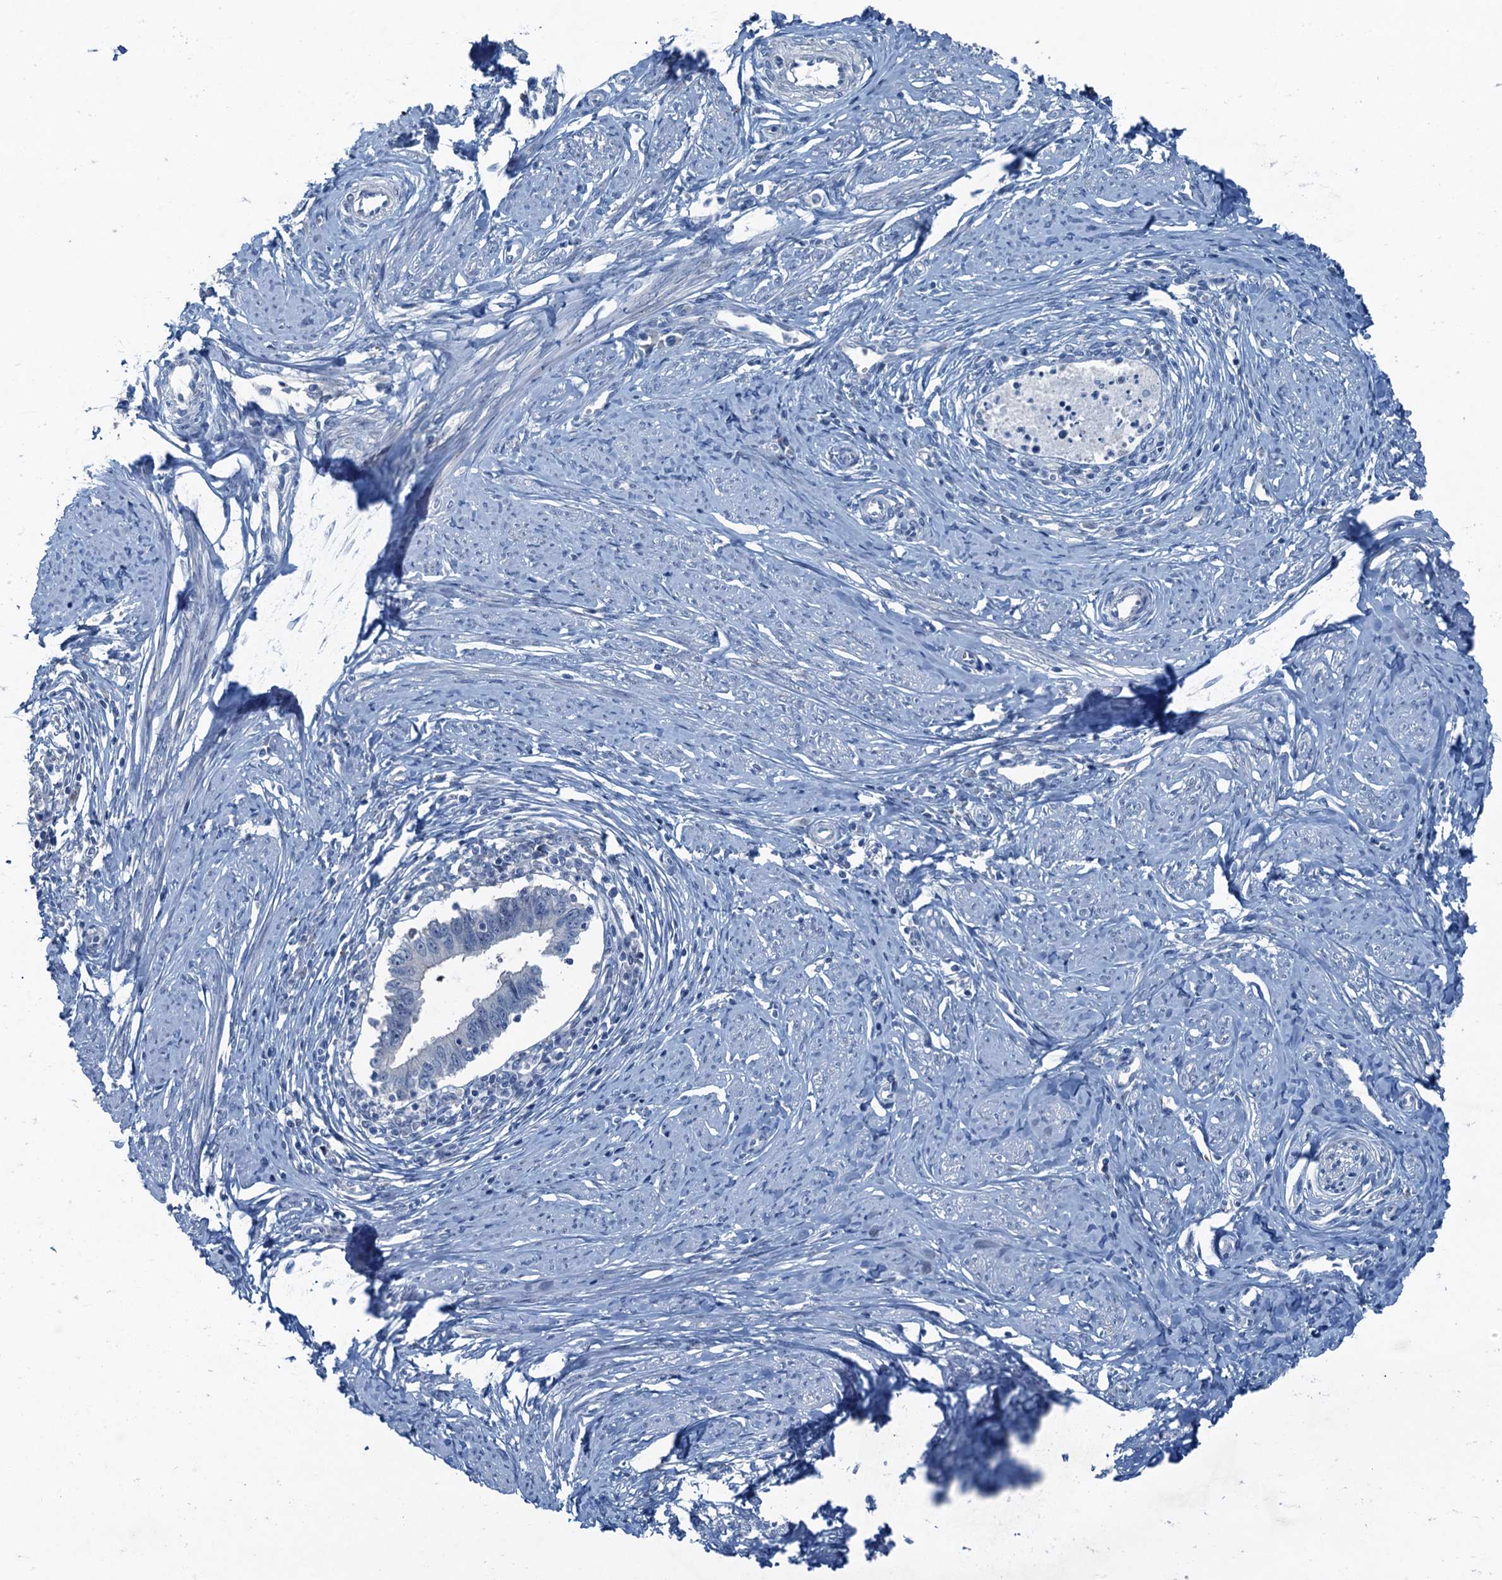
{"staining": {"intensity": "negative", "quantity": "none", "location": "none"}, "tissue": "cervical cancer", "cell_type": "Tumor cells", "image_type": "cancer", "snomed": [{"axis": "morphology", "description": "Adenocarcinoma, NOS"}, {"axis": "topography", "description": "Cervix"}], "caption": "High power microscopy histopathology image of an immunohistochemistry photomicrograph of cervical adenocarcinoma, revealing no significant expression in tumor cells.", "gene": "CBLIF", "patient": {"sex": "female", "age": 36}}